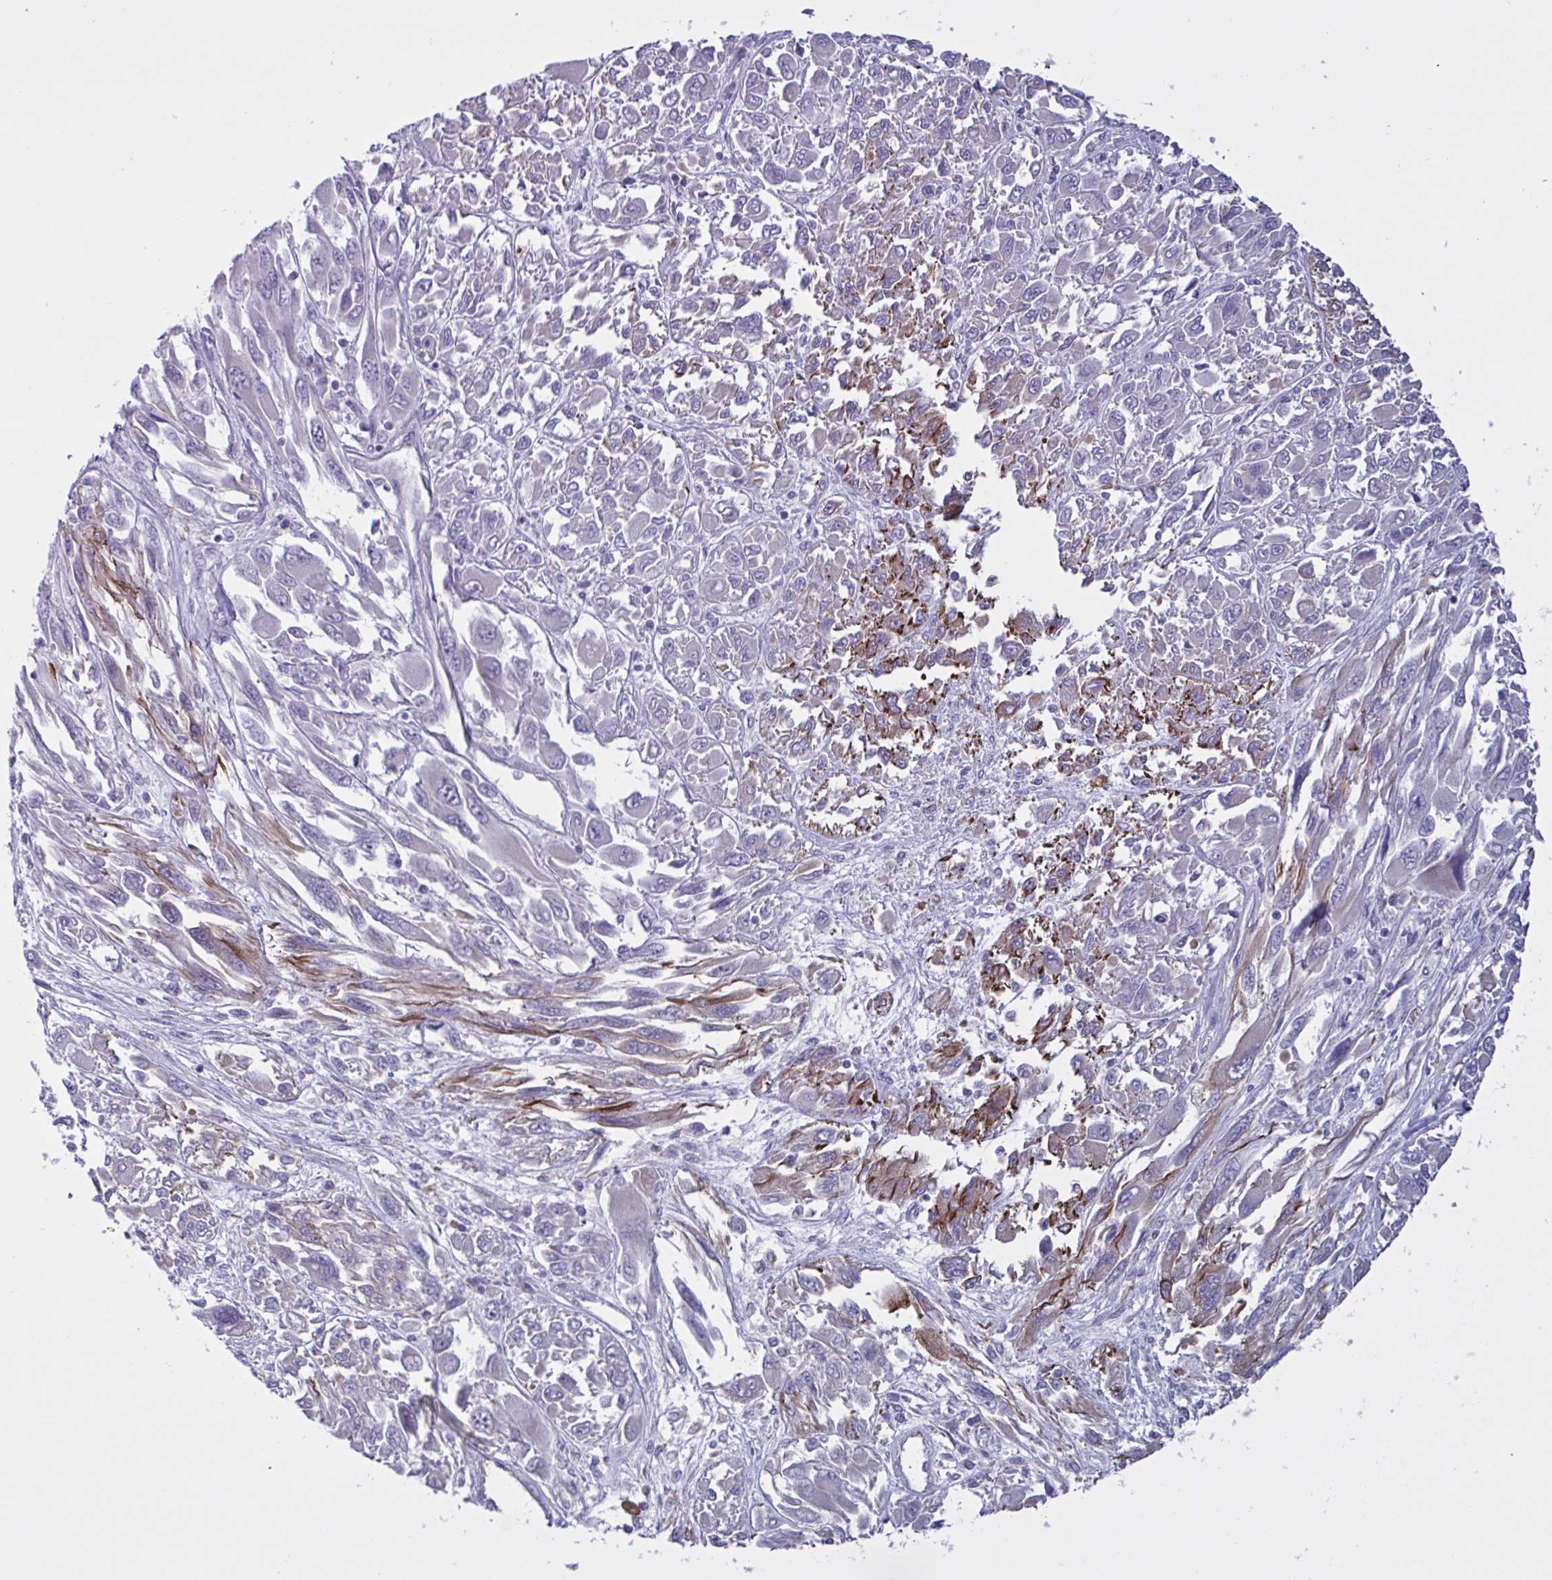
{"staining": {"intensity": "moderate", "quantity": "<25%", "location": "cytoplasmic/membranous"}, "tissue": "melanoma", "cell_type": "Tumor cells", "image_type": "cancer", "snomed": [{"axis": "morphology", "description": "Malignant melanoma, NOS"}, {"axis": "topography", "description": "Skin"}], "caption": "Moderate cytoplasmic/membranous staining for a protein is identified in approximately <25% of tumor cells of melanoma using immunohistochemistry.", "gene": "TMEM86B", "patient": {"sex": "female", "age": 91}}